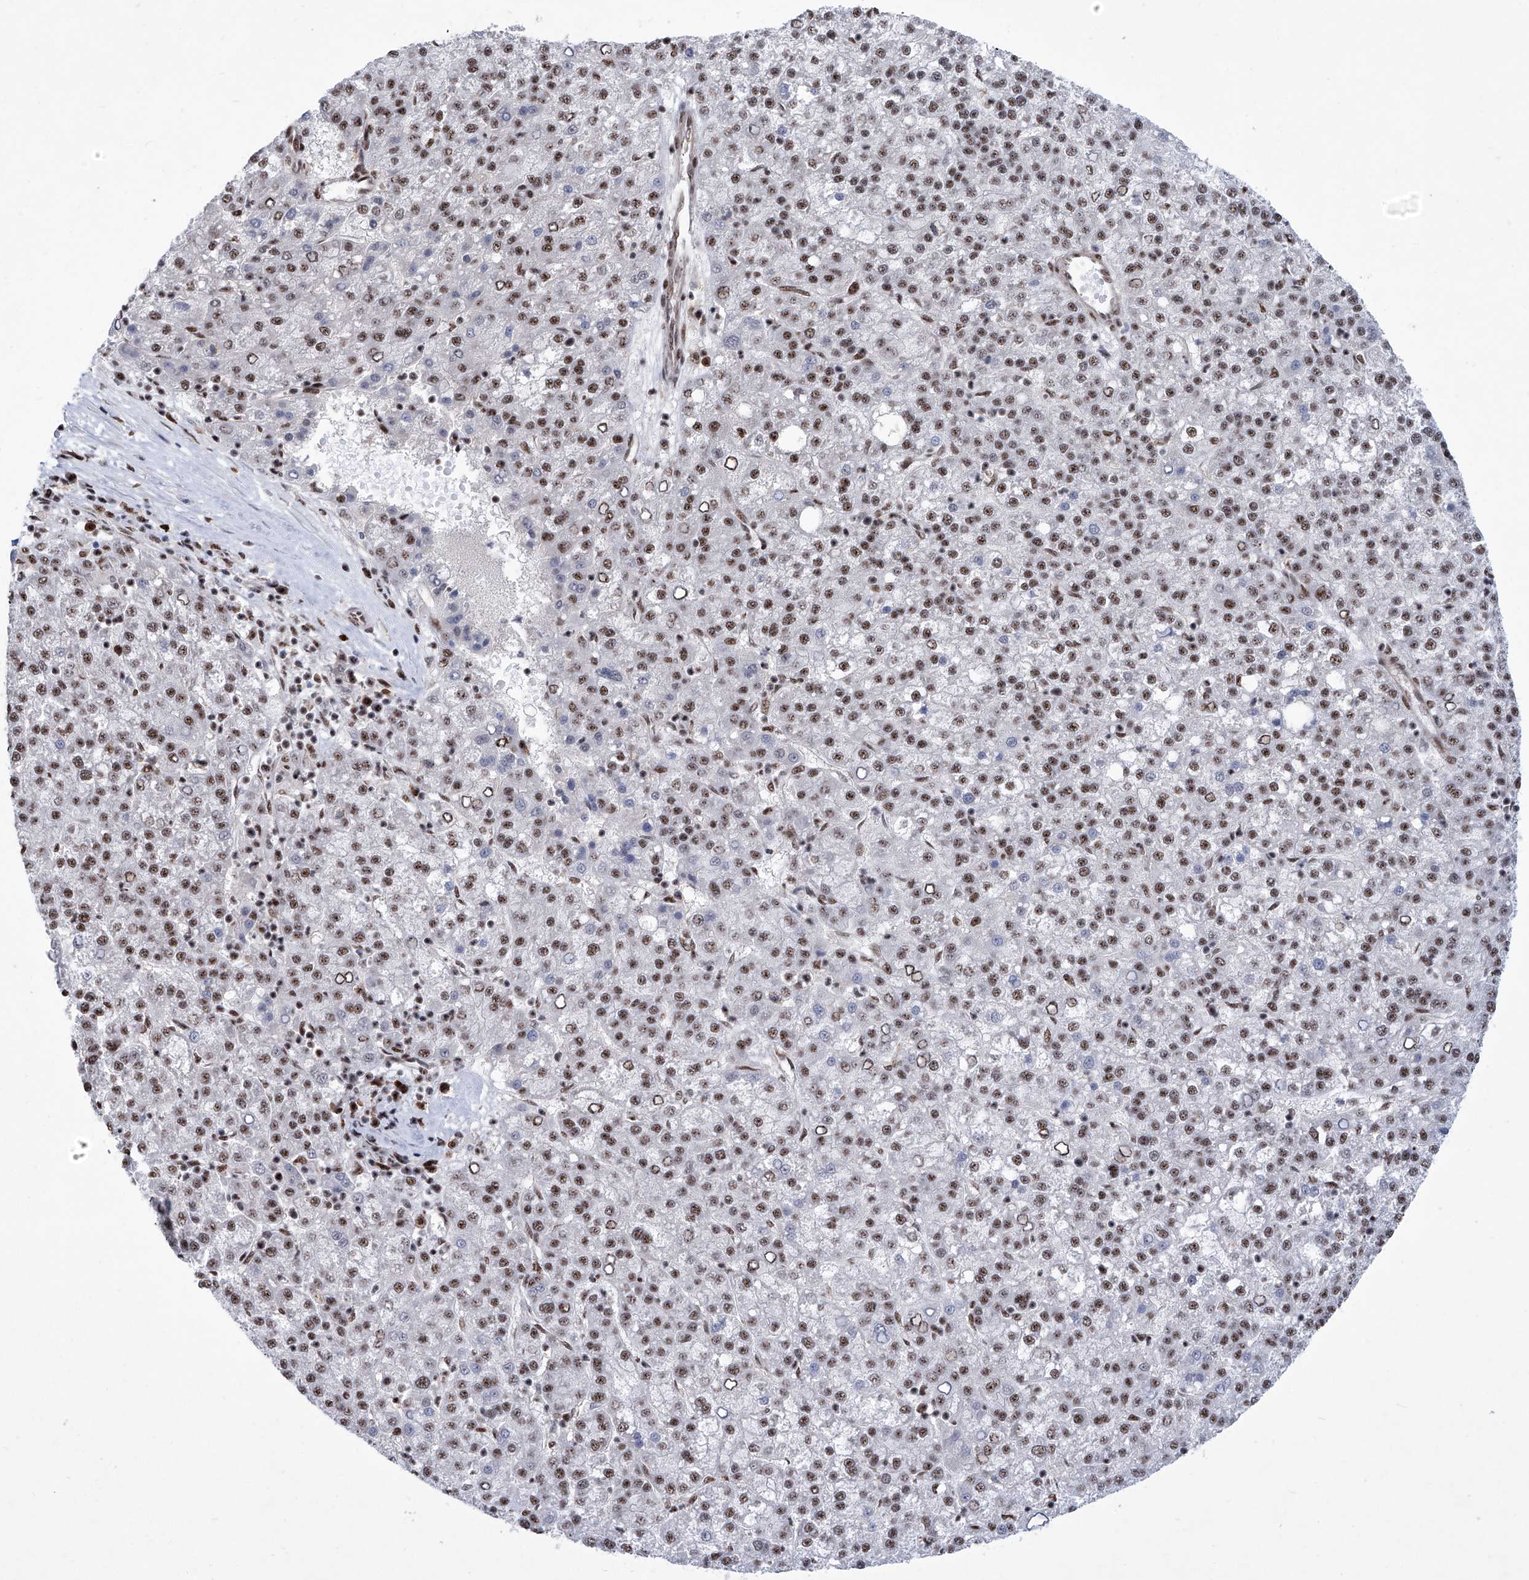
{"staining": {"intensity": "moderate", "quantity": ">75%", "location": "nuclear"}, "tissue": "liver cancer", "cell_type": "Tumor cells", "image_type": "cancer", "snomed": [{"axis": "morphology", "description": "Carcinoma, Hepatocellular, NOS"}, {"axis": "topography", "description": "Liver"}], "caption": "About >75% of tumor cells in liver hepatocellular carcinoma show moderate nuclear protein positivity as visualized by brown immunohistochemical staining.", "gene": "FBXL4", "patient": {"sex": "female", "age": 58}}